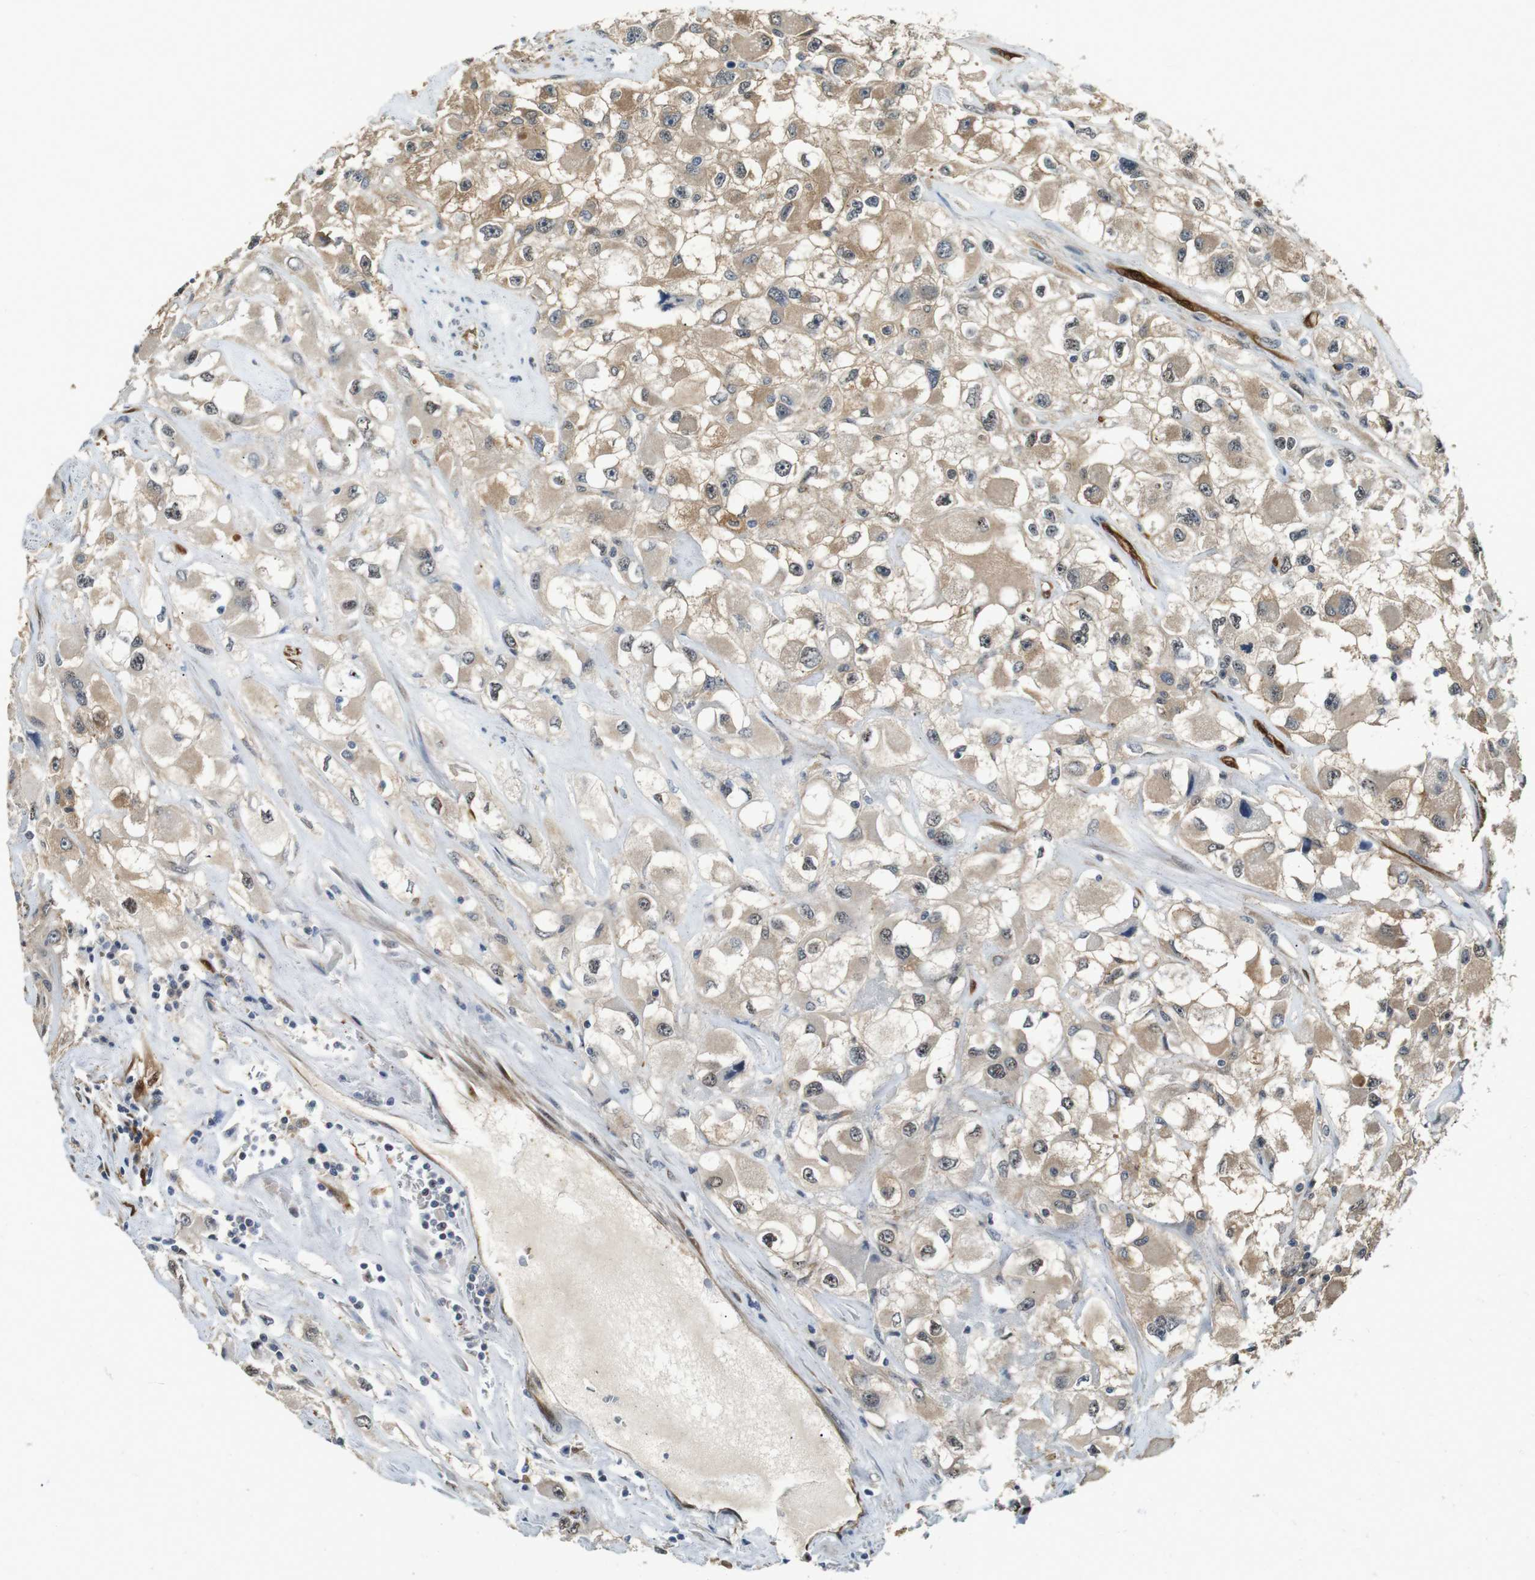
{"staining": {"intensity": "weak", "quantity": ">75%", "location": "cytoplasmic/membranous"}, "tissue": "renal cancer", "cell_type": "Tumor cells", "image_type": "cancer", "snomed": [{"axis": "morphology", "description": "Adenocarcinoma, NOS"}, {"axis": "topography", "description": "Kidney"}], "caption": "Protein expression by immunohistochemistry (IHC) reveals weak cytoplasmic/membranous staining in approximately >75% of tumor cells in renal cancer.", "gene": "LXN", "patient": {"sex": "female", "age": 52}}